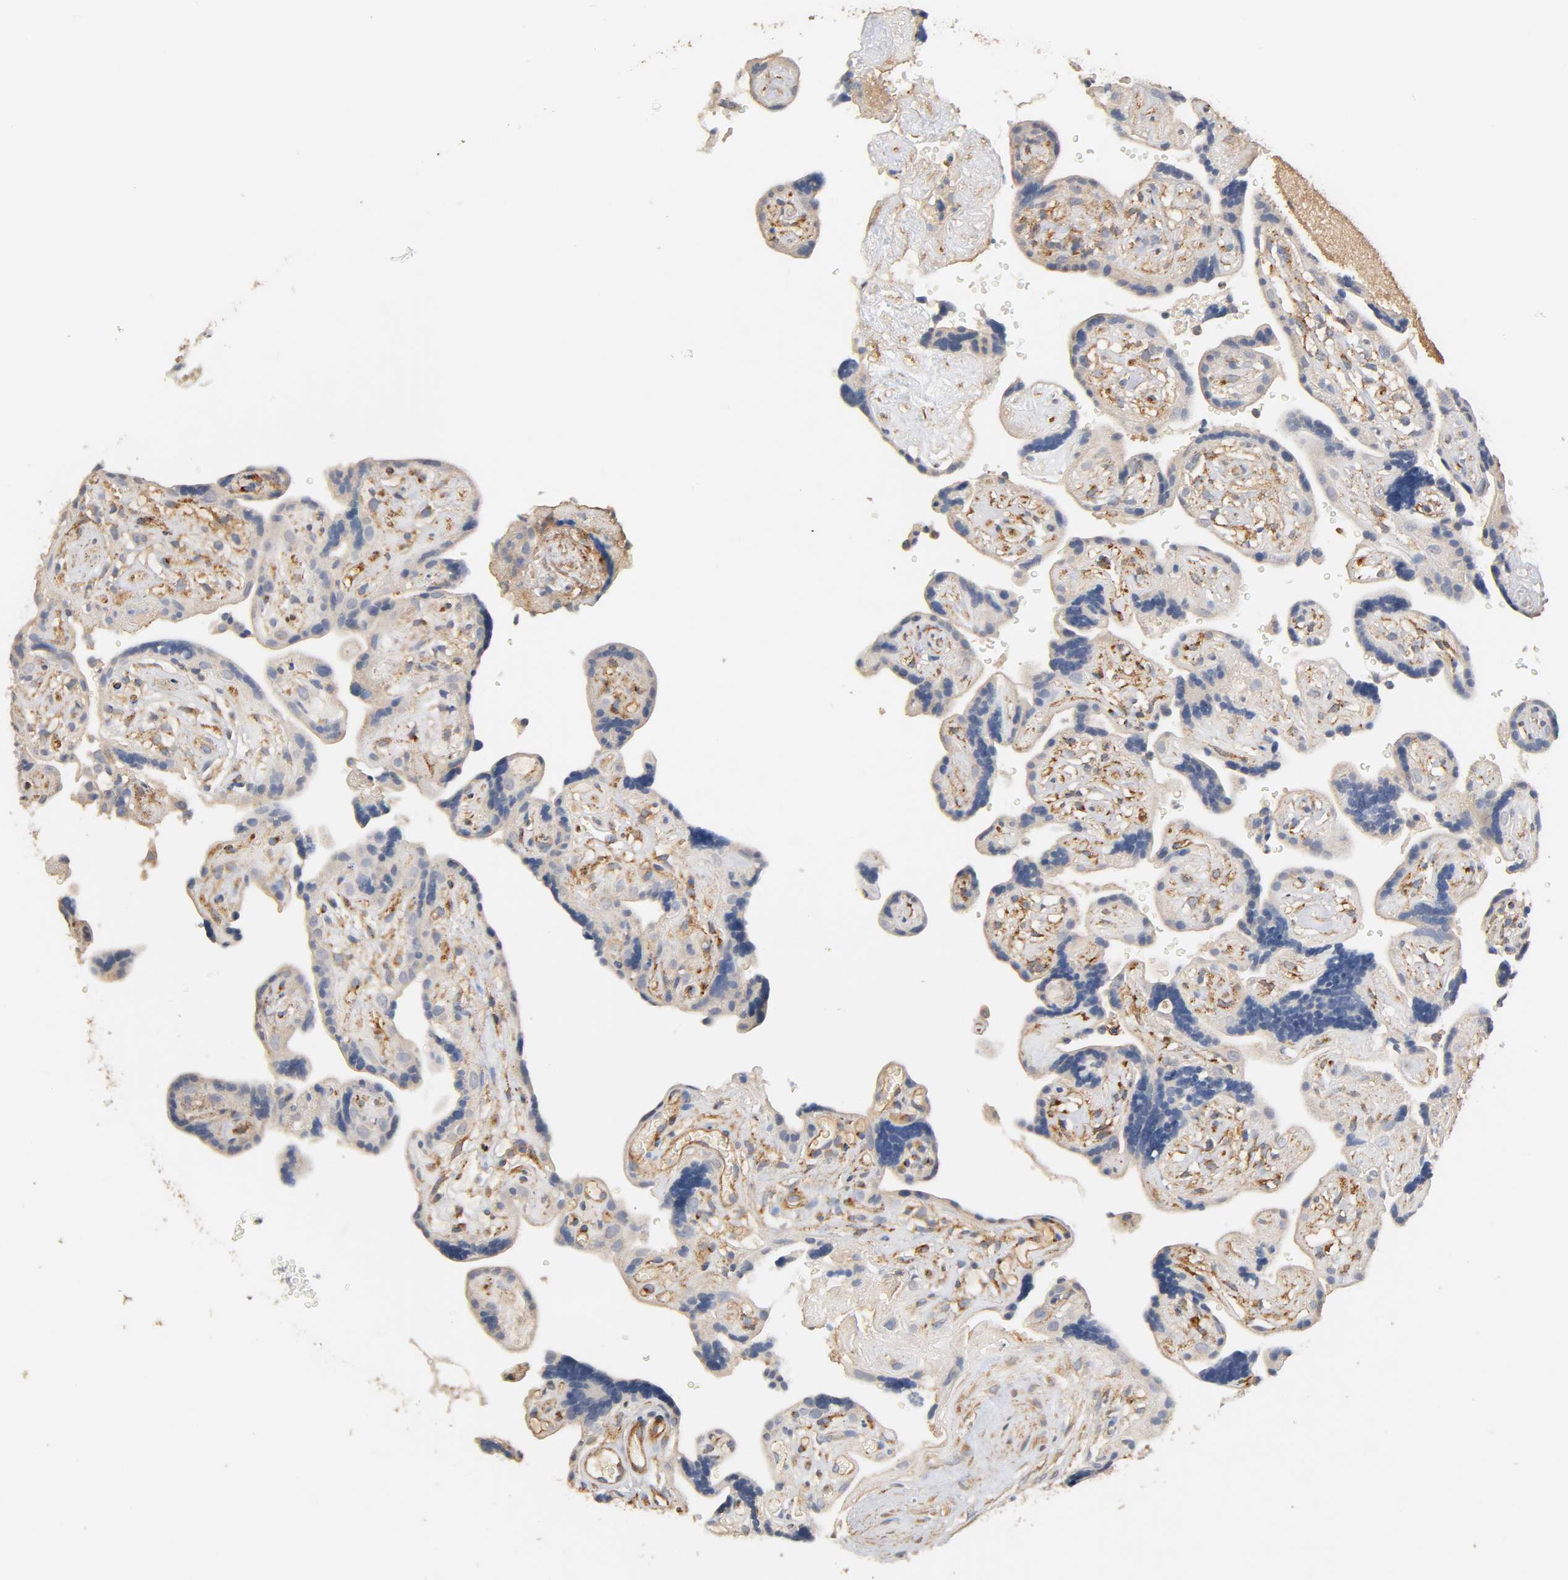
{"staining": {"intensity": "weak", "quantity": "<25%", "location": "cytoplasmic/membranous"}, "tissue": "placenta", "cell_type": "Trophoblastic cells", "image_type": "normal", "snomed": [{"axis": "morphology", "description": "Normal tissue, NOS"}, {"axis": "topography", "description": "Placenta"}], "caption": "Immunohistochemical staining of normal human placenta demonstrates no significant expression in trophoblastic cells. (DAB IHC with hematoxylin counter stain).", "gene": "IFITM2", "patient": {"sex": "female", "age": 30}}